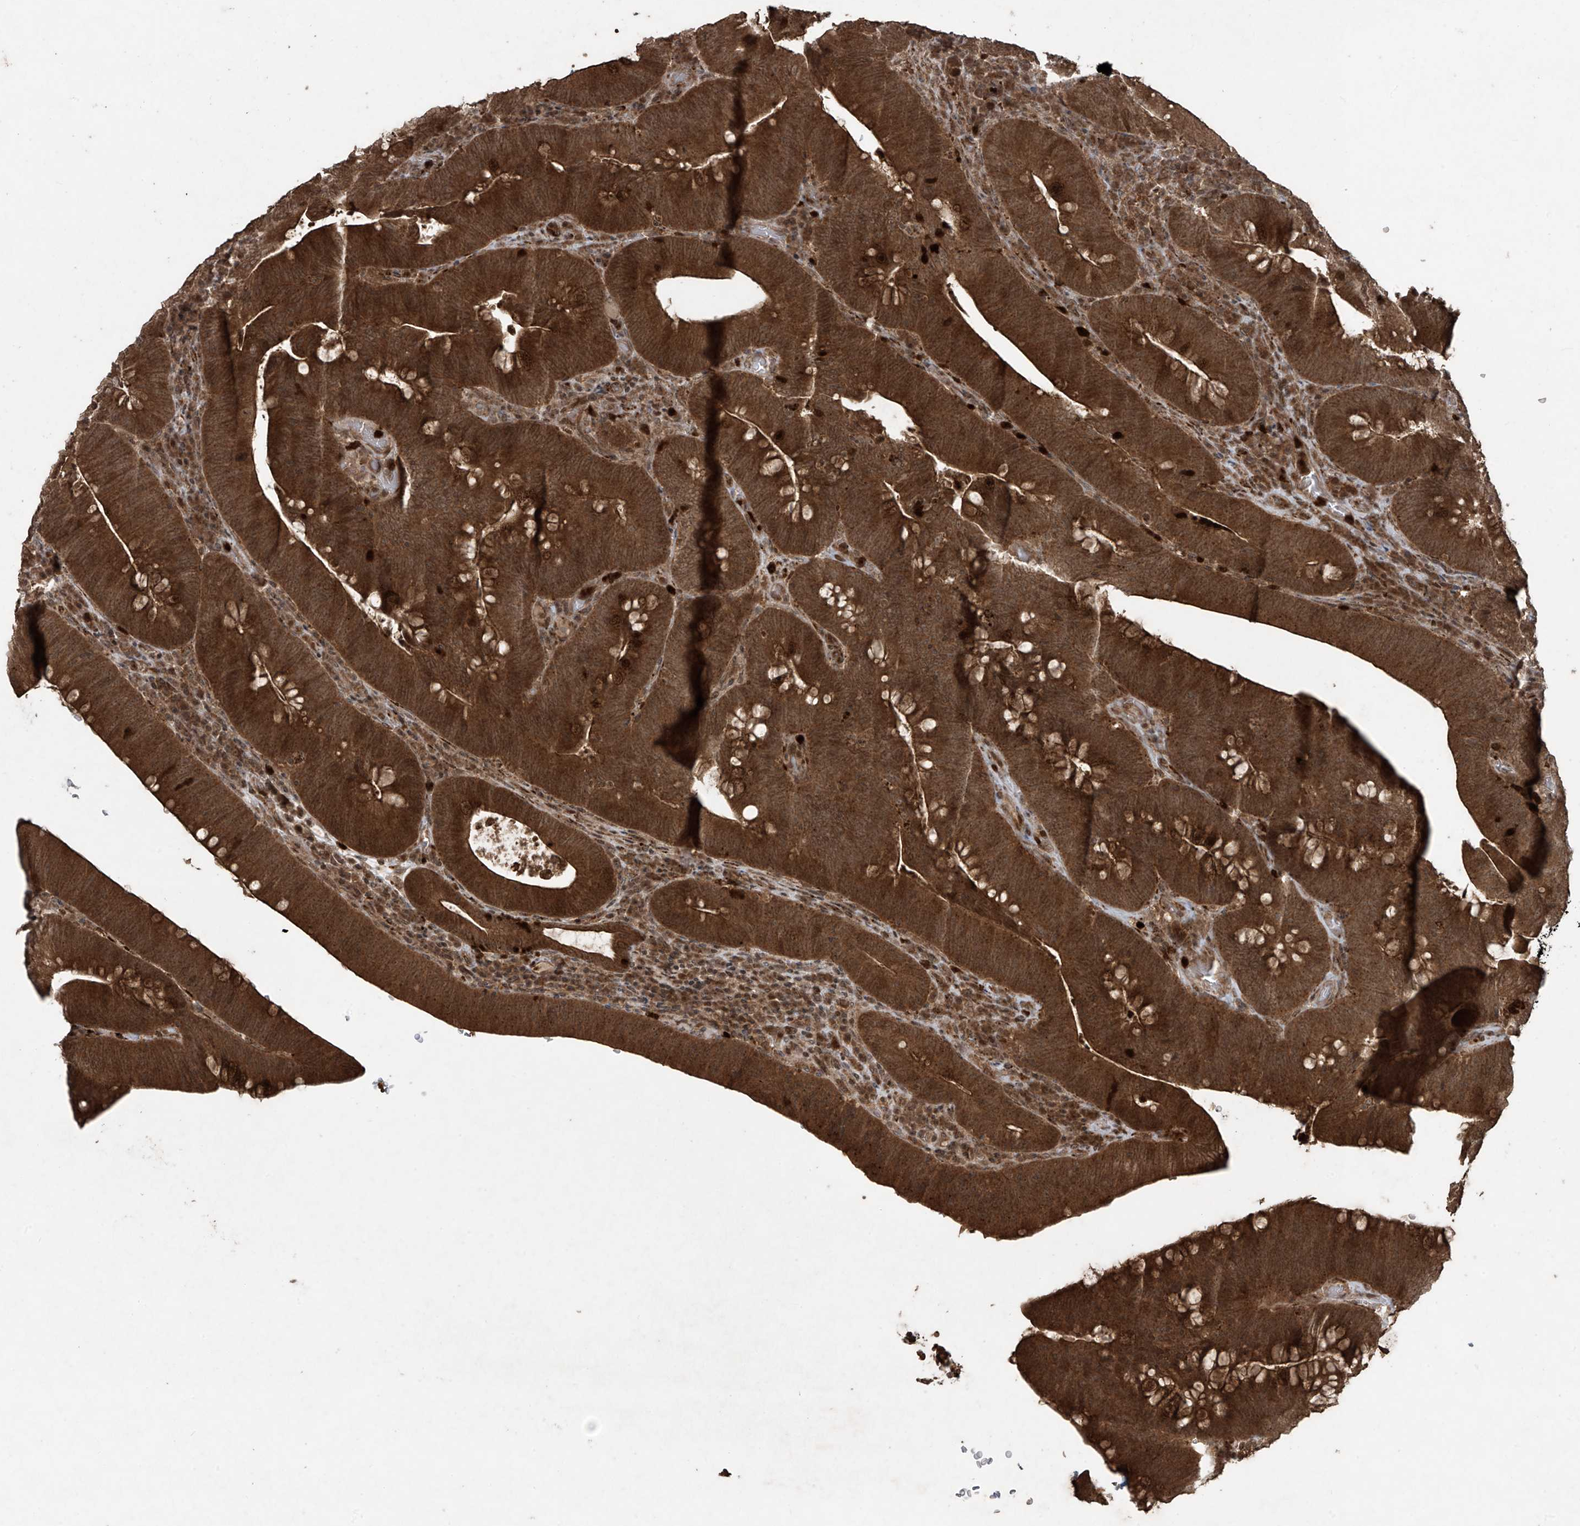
{"staining": {"intensity": "strong", "quantity": ">75%", "location": "cytoplasmic/membranous"}, "tissue": "colorectal cancer", "cell_type": "Tumor cells", "image_type": "cancer", "snomed": [{"axis": "morphology", "description": "Normal tissue, NOS"}, {"axis": "topography", "description": "Colon"}], "caption": "The image reveals a brown stain indicating the presence of a protein in the cytoplasmic/membranous of tumor cells in colorectal cancer.", "gene": "PGPEP1", "patient": {"sex": "female", "age": 82}}